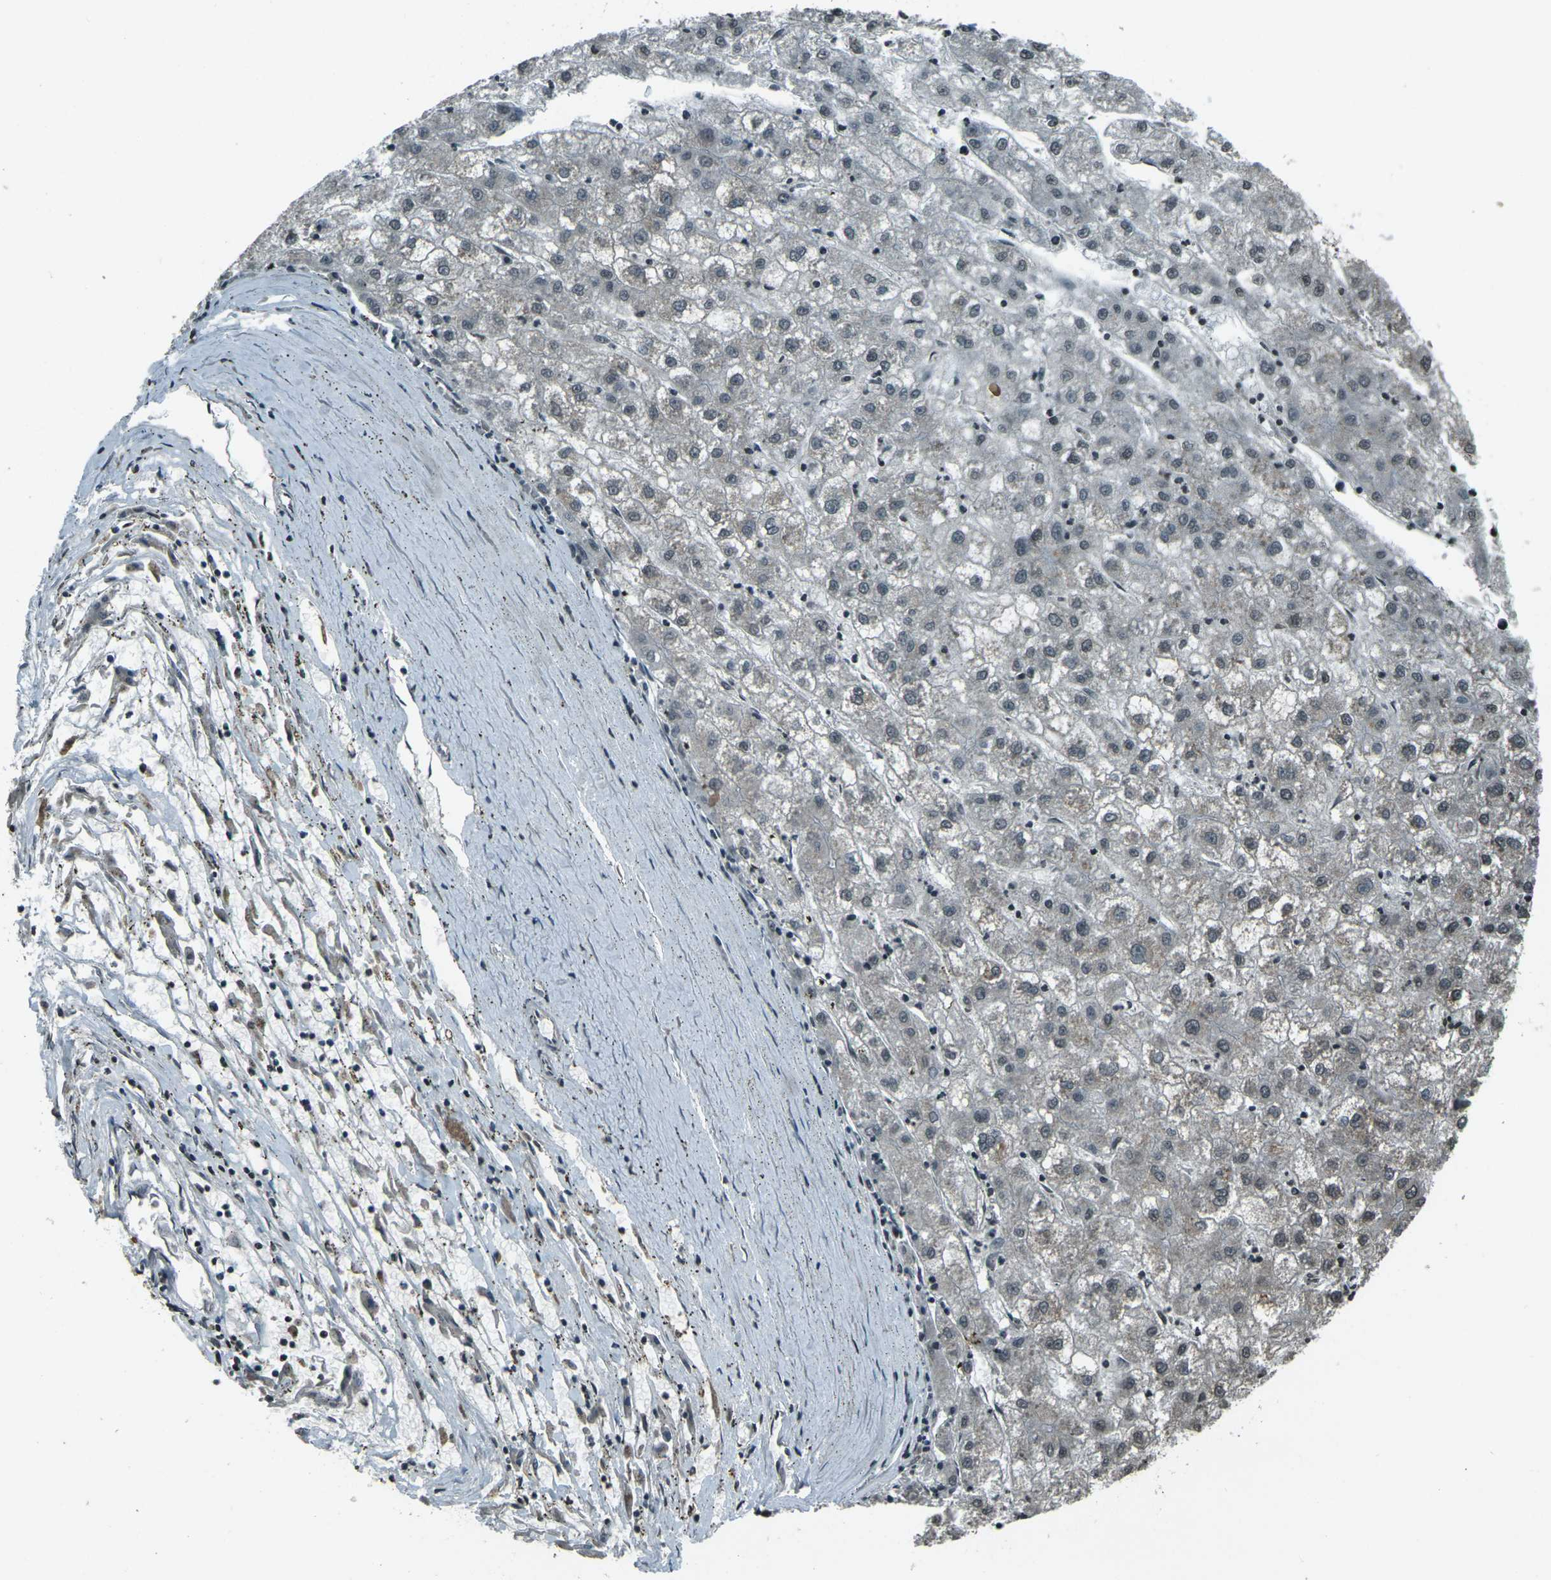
{"staining": {"intensity": "weak", "quantity": "<25%", "location": "cytoplasmic/membranous,nuclear"}, "tissue": "liver cancer", "cell_type": "Tumor cells", "image_type": "cancer", "snomed": [{"axis": "morphology", "description": "Carcinoma, Hepatocellular, NOS"}, {"axis": "topography", "description": "Liver"}], "caption": "Tumor cells are negative for brown protein staining in liver cancer (hepatocellular carcinoma). Nuclei are stained in blue.", "gene": "PRPF8", "patient": {"sex": "male", "age": 72}}